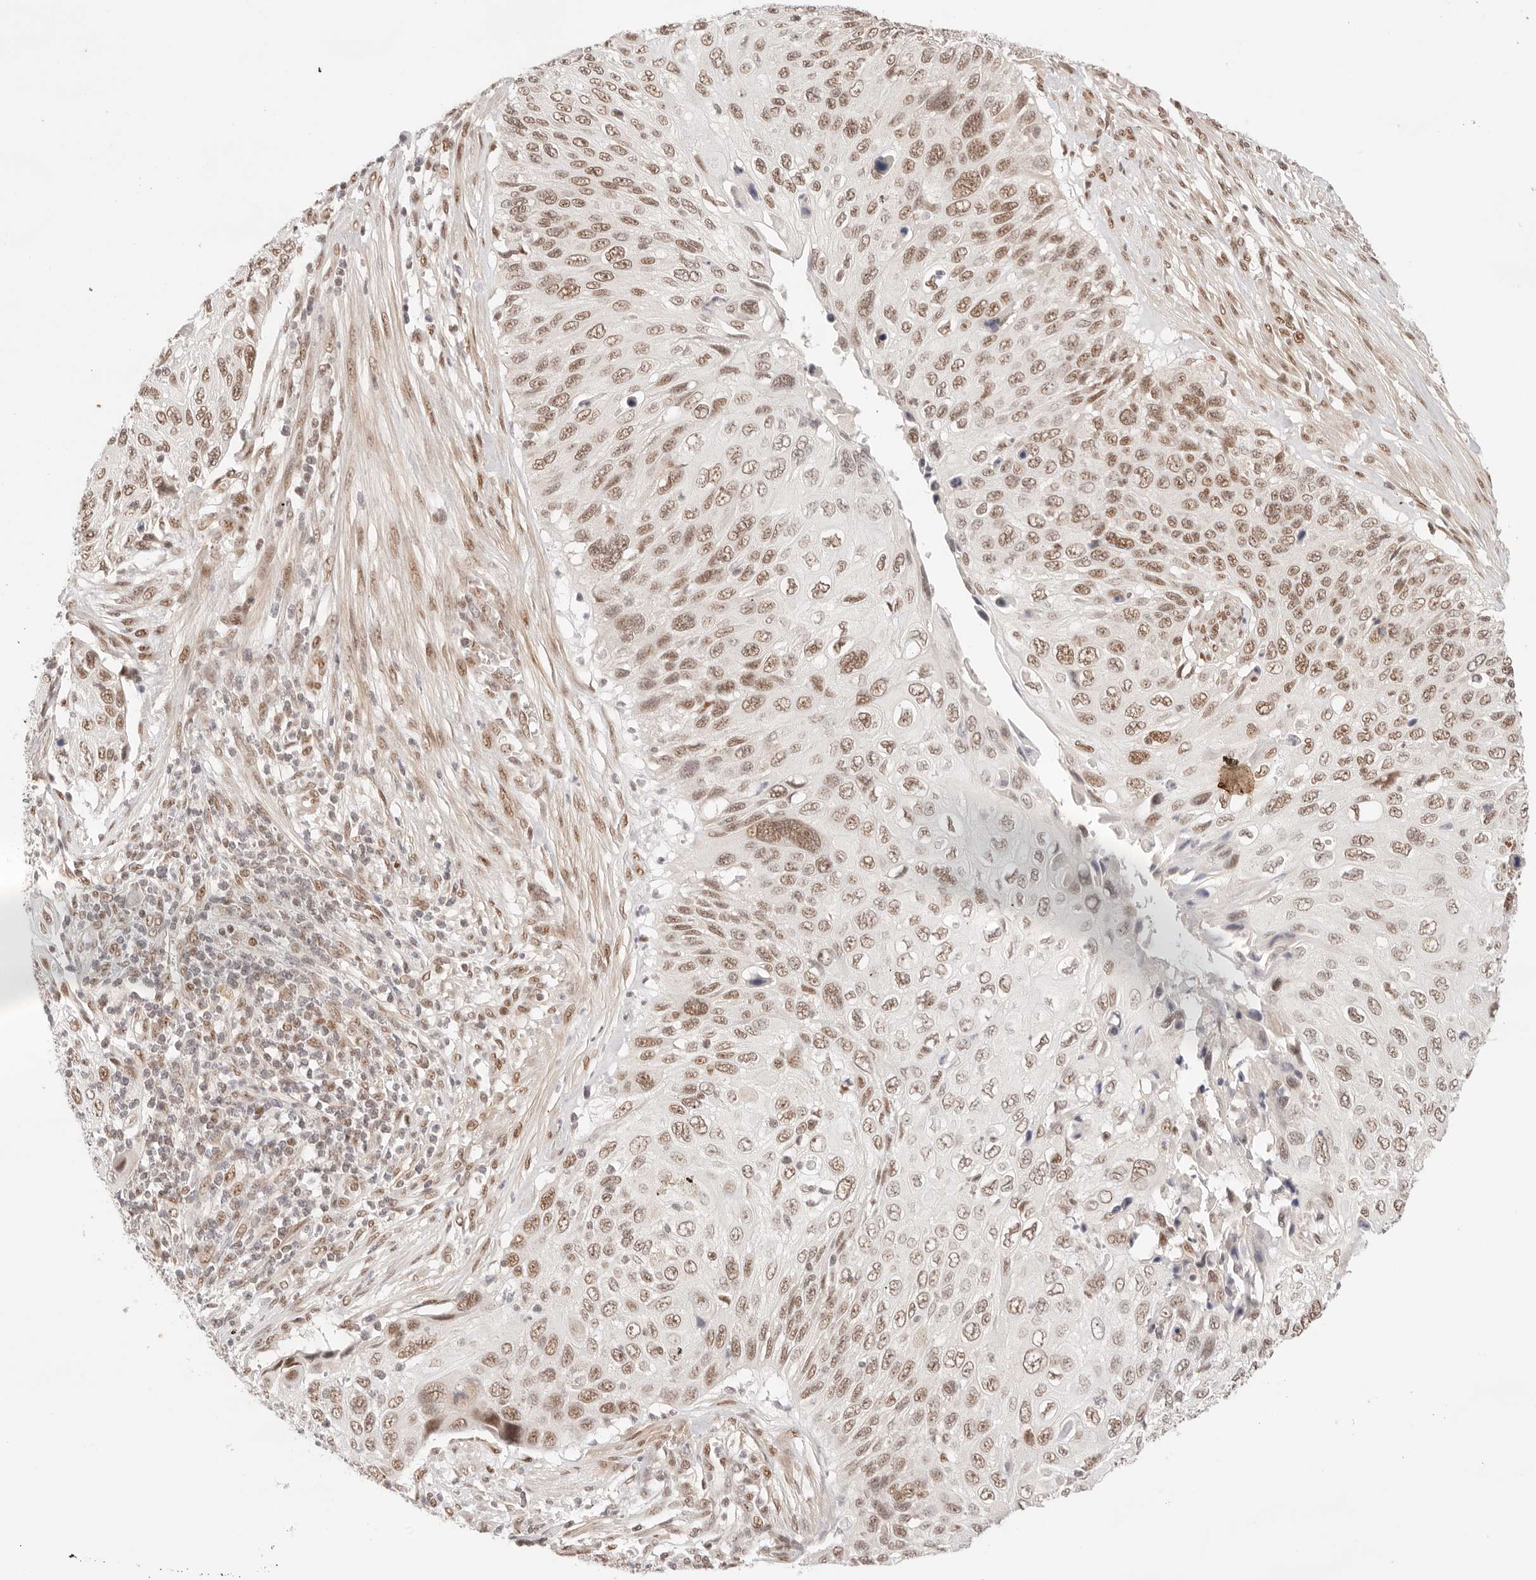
{"staining": {"intensity": "moderate", "quantity": ">75%", "location": "nuclear"}, "tissue": "cervical cancer", "cell_type": "Tumor cells", "image_type": "cancer", "snomed": [{"axis": "morphology", "description": "Squamous cell carcinoma, NOS"}, {"axis": "topography", "description": "Cervix"}], "caption": "Immunohistochemistry (IHC) (DAB (3,3'-diaminobenzidine)) staining of human squamous cell carcinoma (cervical) exhibits moderate nuclear protein expression in about >75% of tumor cells.", "gene": "GTF2E2", "patient": {"sex": "female", "age": 70}}